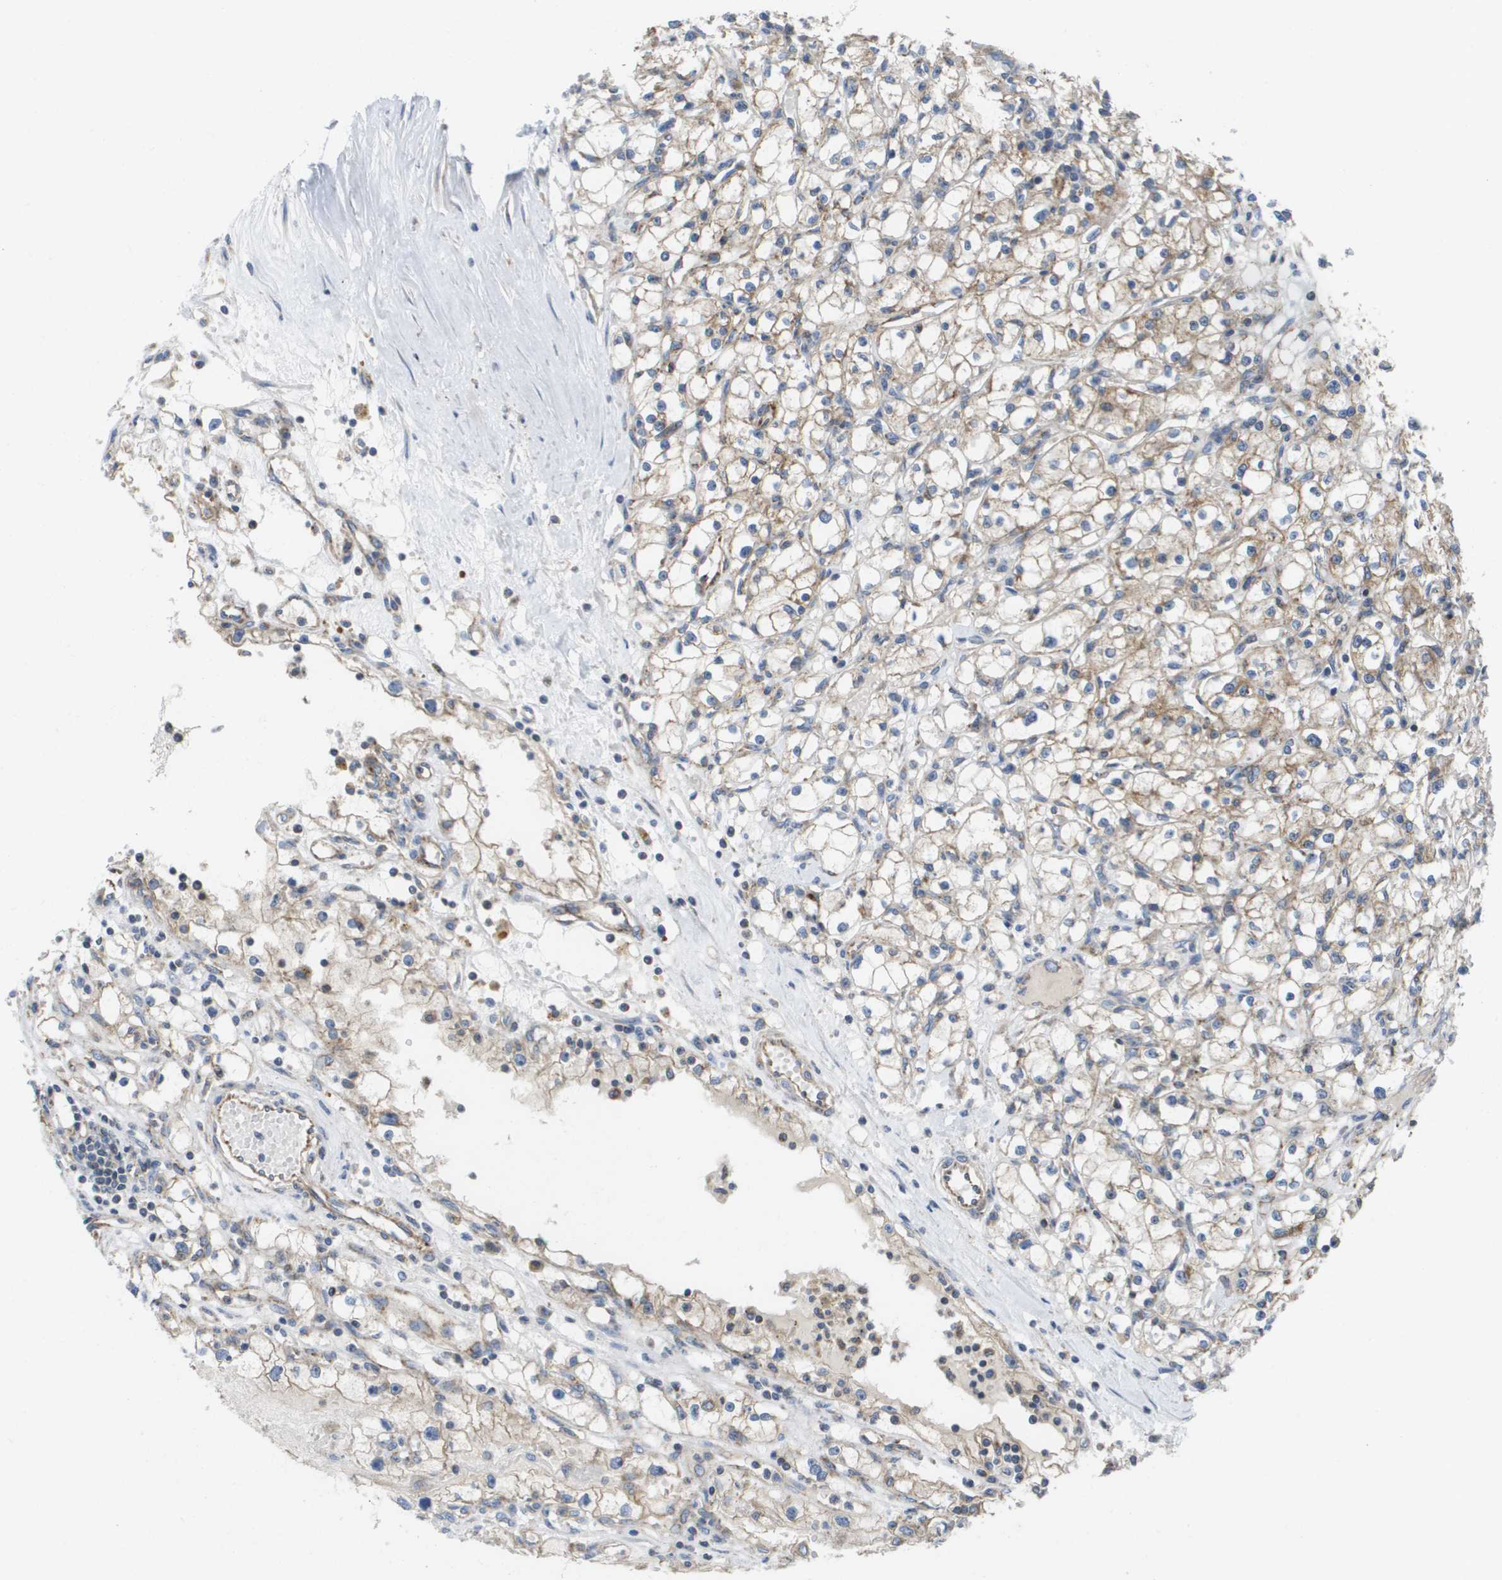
{"staining": {"intensity": "weak", "quantity": ">75%", "location": "cytoplasmic/membranous"}, "tissue": "renal cancer", "cell_type": "Tumor cells", "image_type": "cancer", "snomed": [{"axis": "morphology", "description": "Adenocarcinoma, NOS"}, {"axis": "topography", "description": "Kidney"}], "caption": "The photomicrograph reveals staining of renal cancer, revealing weak cytoplasmic/membranous protein staining (brown color) within tumor cells.", "gene": "FIS1", "patient": {"sex": "male", "age": 56}}